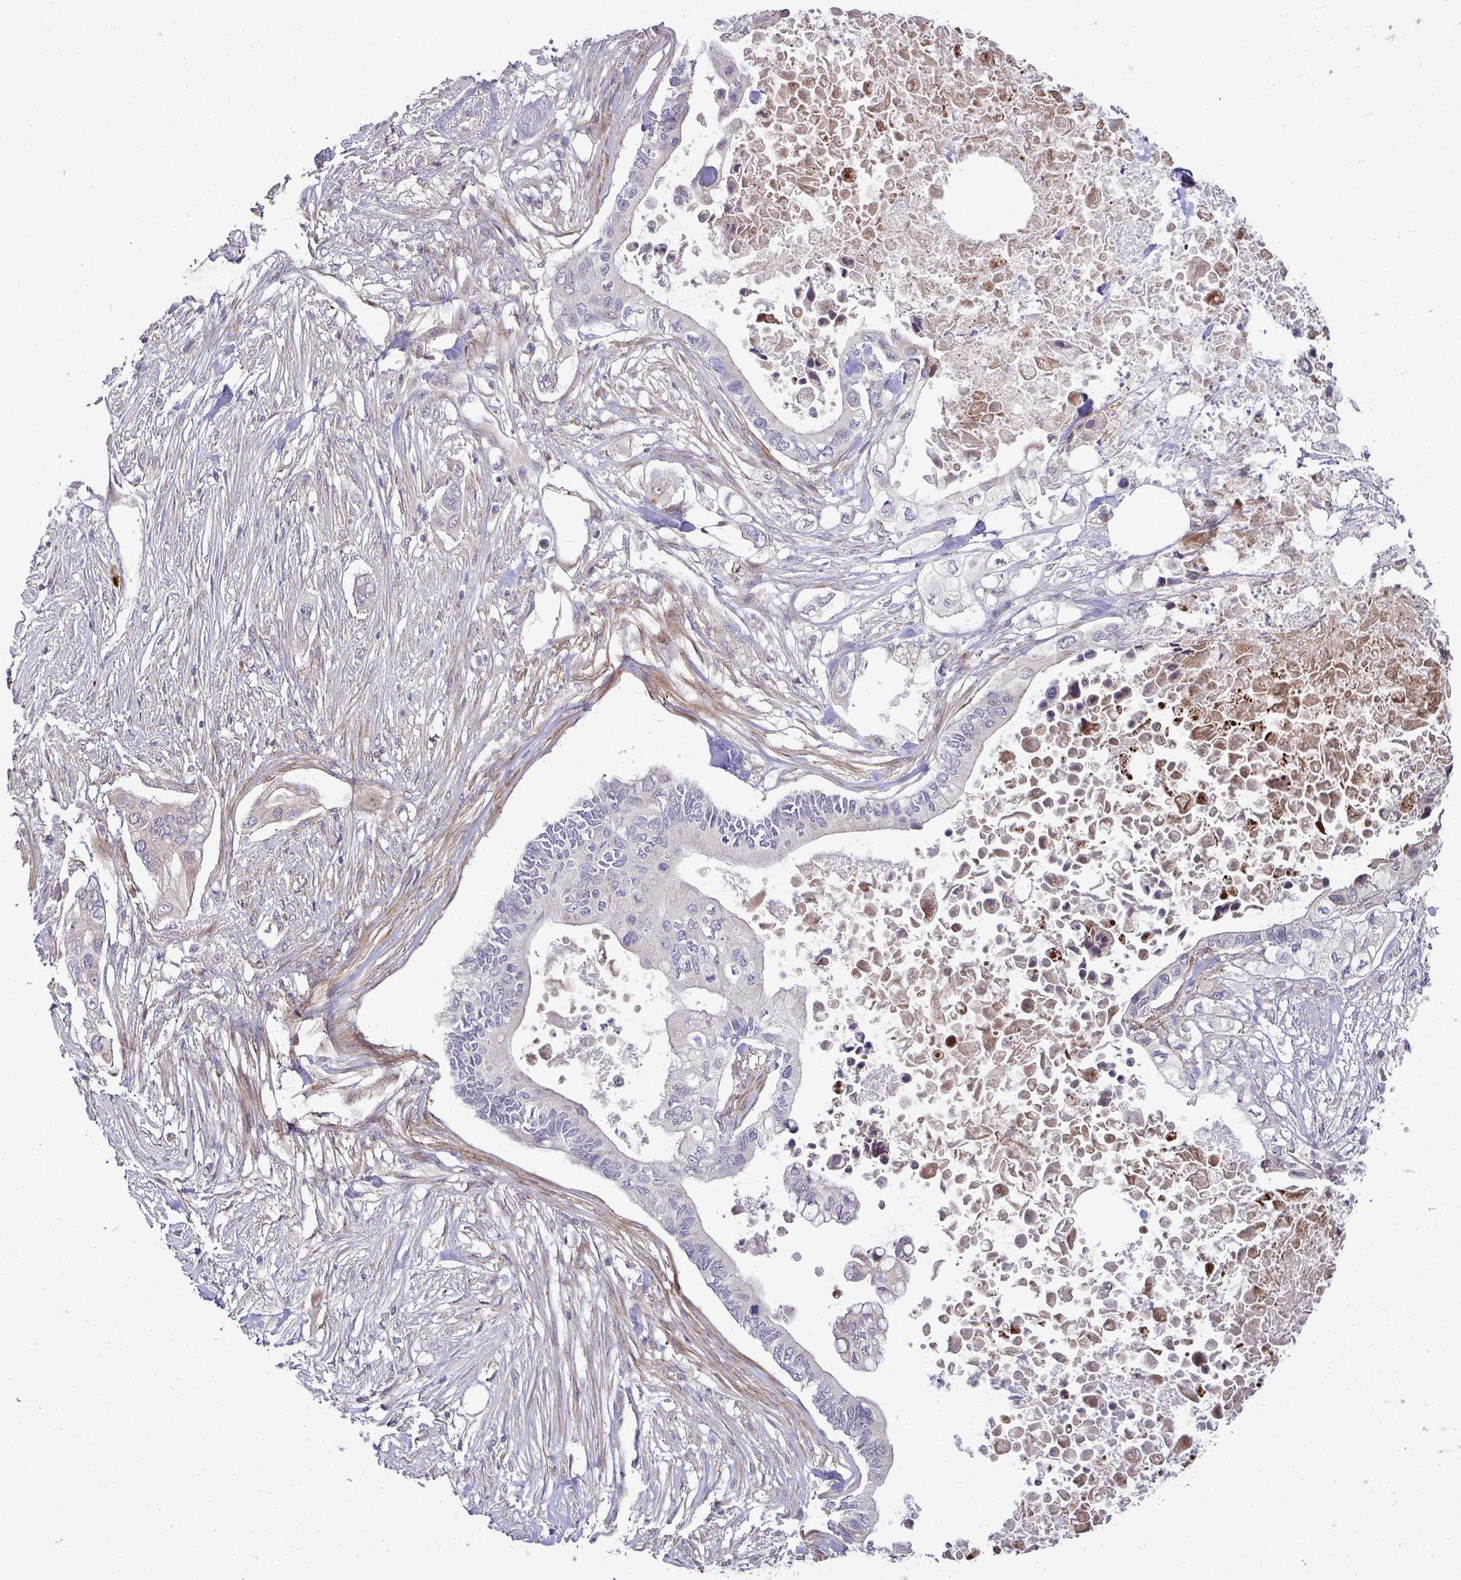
{"staining": {"intensity": "negative", "quantity": "none", "location": "none"}, "tissue": "pancreatic cancer", "cell_type": "Tumor cells", "image_type": "cancer", "snomed": [{"axis": "morphology", "description": "Adenocarcinoma, NOS"}, {"axis": "topography", "description": "Pancreas"}], "caption": "IHC micrograph of neoplastic tissue: adenocarcinoma (pancreatic) stained with DAB (3,3'-diaminobenzidine) demonstrates no significant protein expression in tumor cells.", "gene": "SH2D1B", "patient": {"sex": "female", "age": 63}}